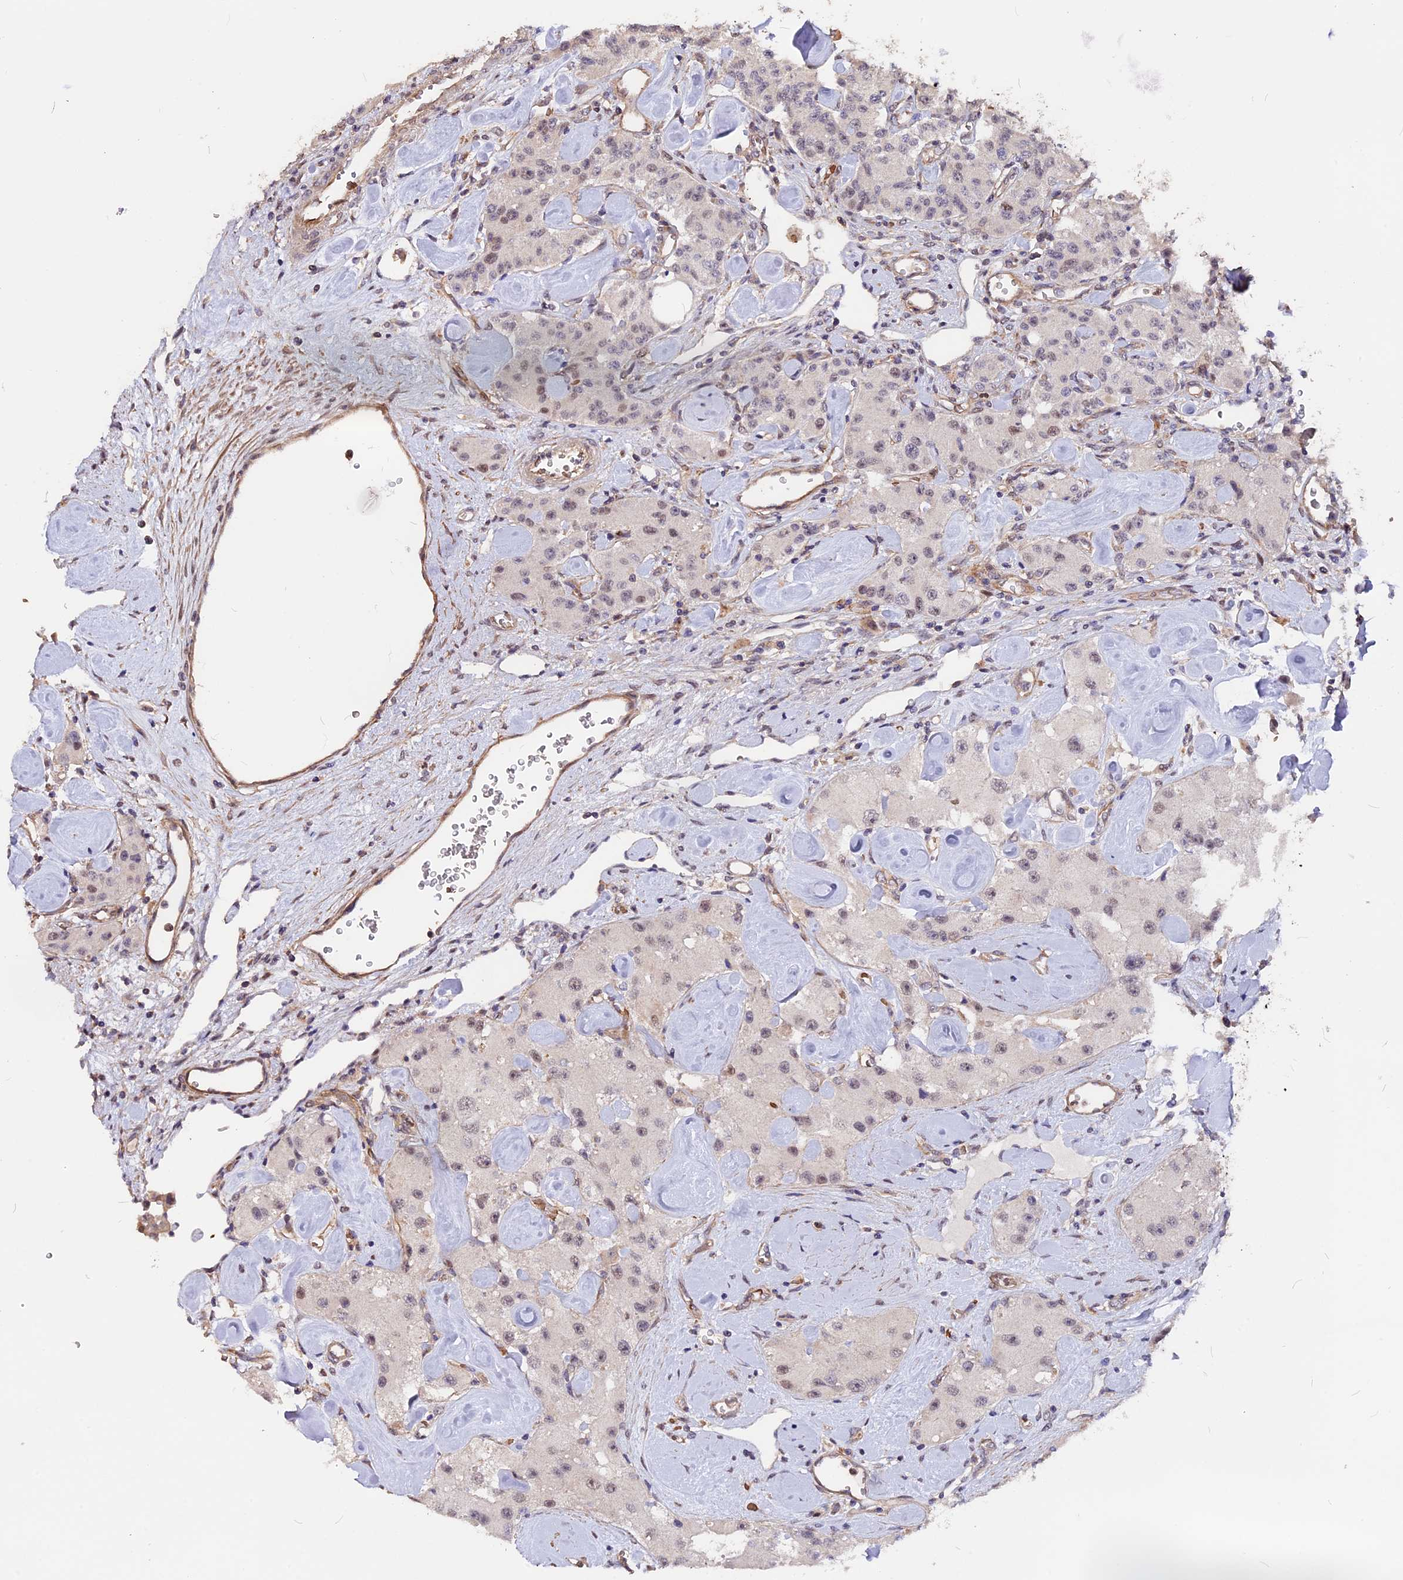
{"staining": {"intensity": "negative", "quantity": "none", "location": "none"}, "tissue": "carcinoid", "cell_type": "Tumor cells", "image_type": "cancer", "snomed": [{"axis": "morphology", "description": "Carcinoid, malignant, NOS"}, {"axis": "topography", "description": "Pancreas"}], "caption": "The micrograph demonstrates no staining of tumor cells in malignant carcinoid. Brightfield microscopy of immunohistochemistry (IHC) stained with DAB (3,3'-diaminobenzidine) (brown) and hematoxylin (blue), captured at high magnification.", "gene": "ZC3H10", "patient": {"sex": "male", "age": 41}}